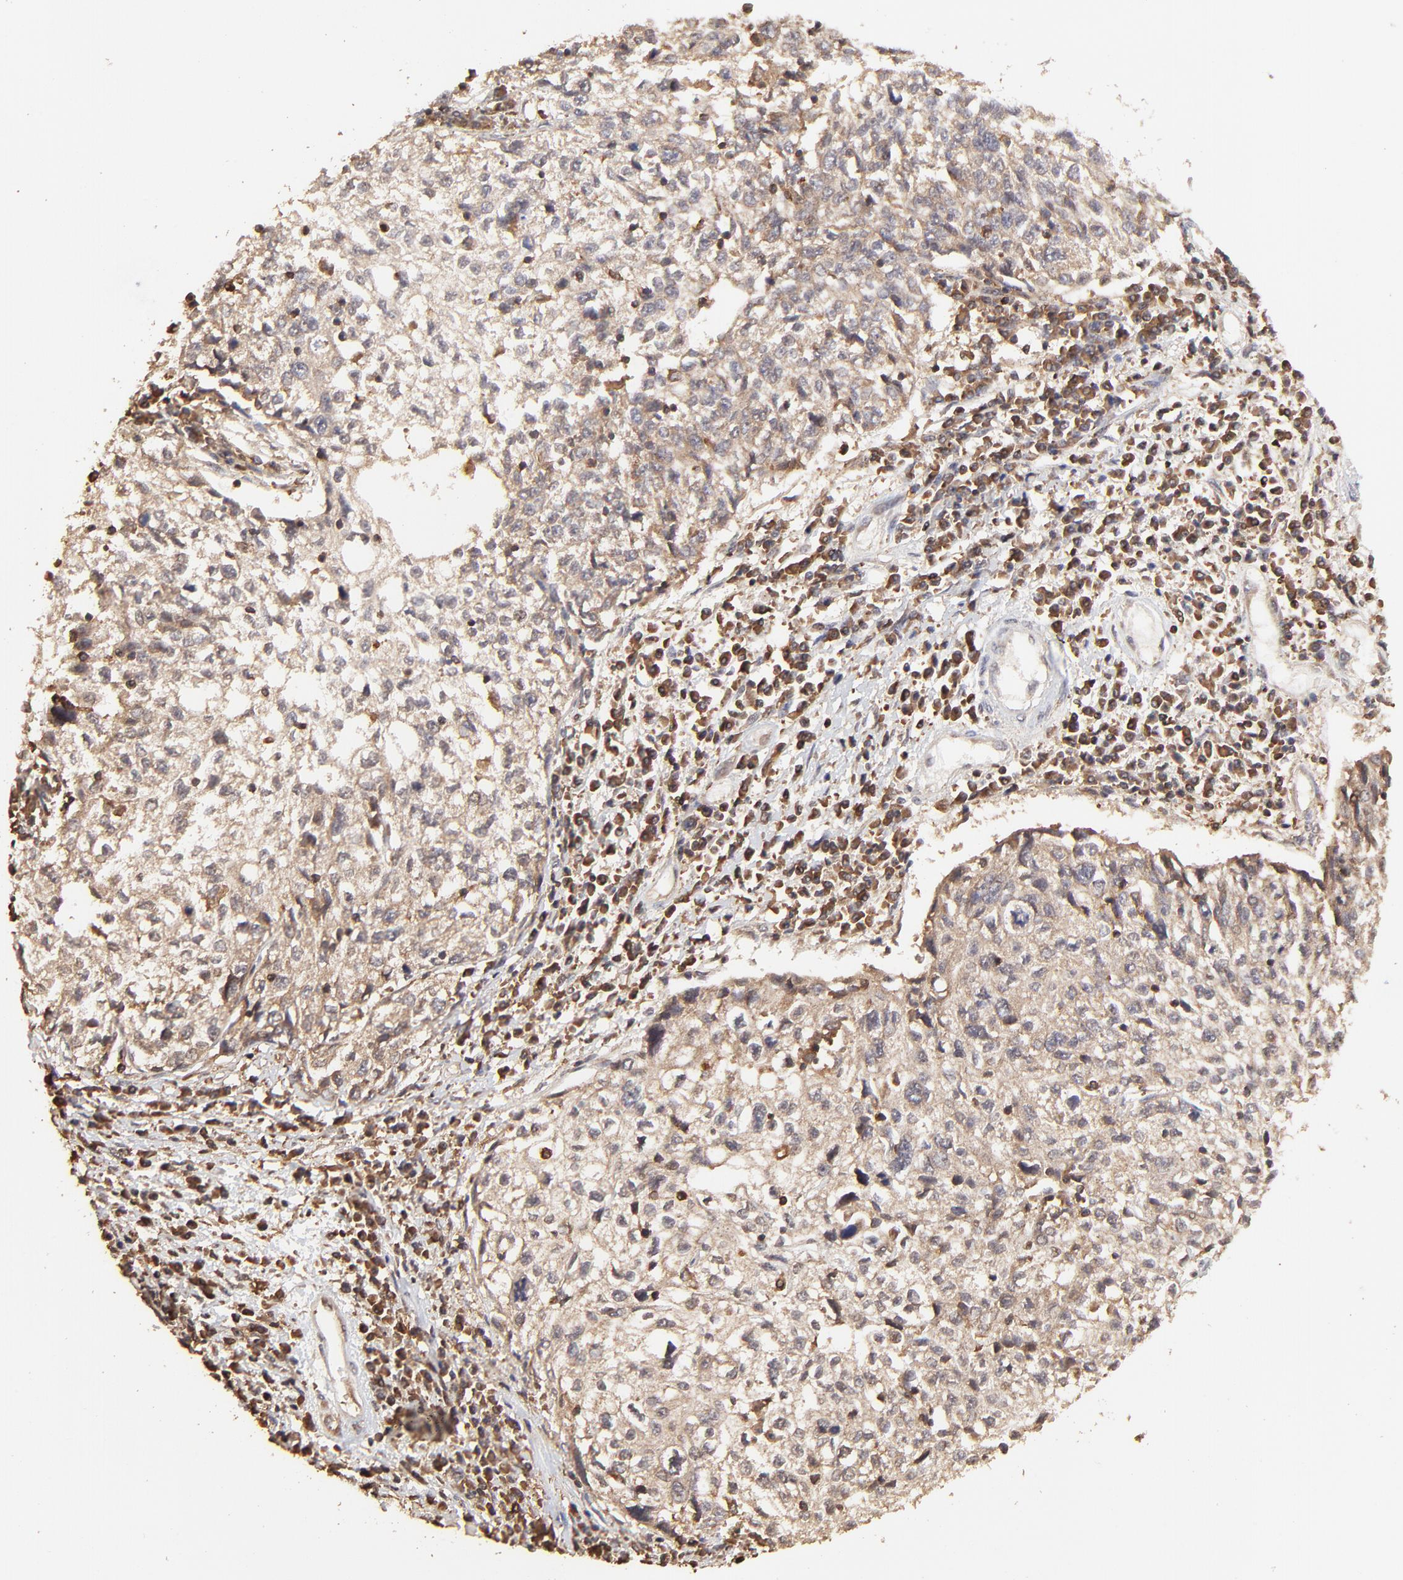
{"staining": {"intensity": "moderate", "quantity": ">75%", "location": "cytoplasmic/membranous"}, "tissue": "cervical cancer", "cell_type": "Tumor cells", "image_type": "cancer", "snomed": [{"axis": "morphology", "description": "Squamous cell carcinoma, NOS"}, {"axis": "topography", "description": "Cervix"}], "caption": "The histopathology image shows immunohistochemical staining of cervical squamous cell carcinoma. There is moderate cytoplasmic/membranous staining is appreciated in about >75% of tumor cells. (DAB IHC, brown staining for protein, blue staining for nuclei).", "gene": "STON2", "patient": {"sex": "female", "age": 57}}